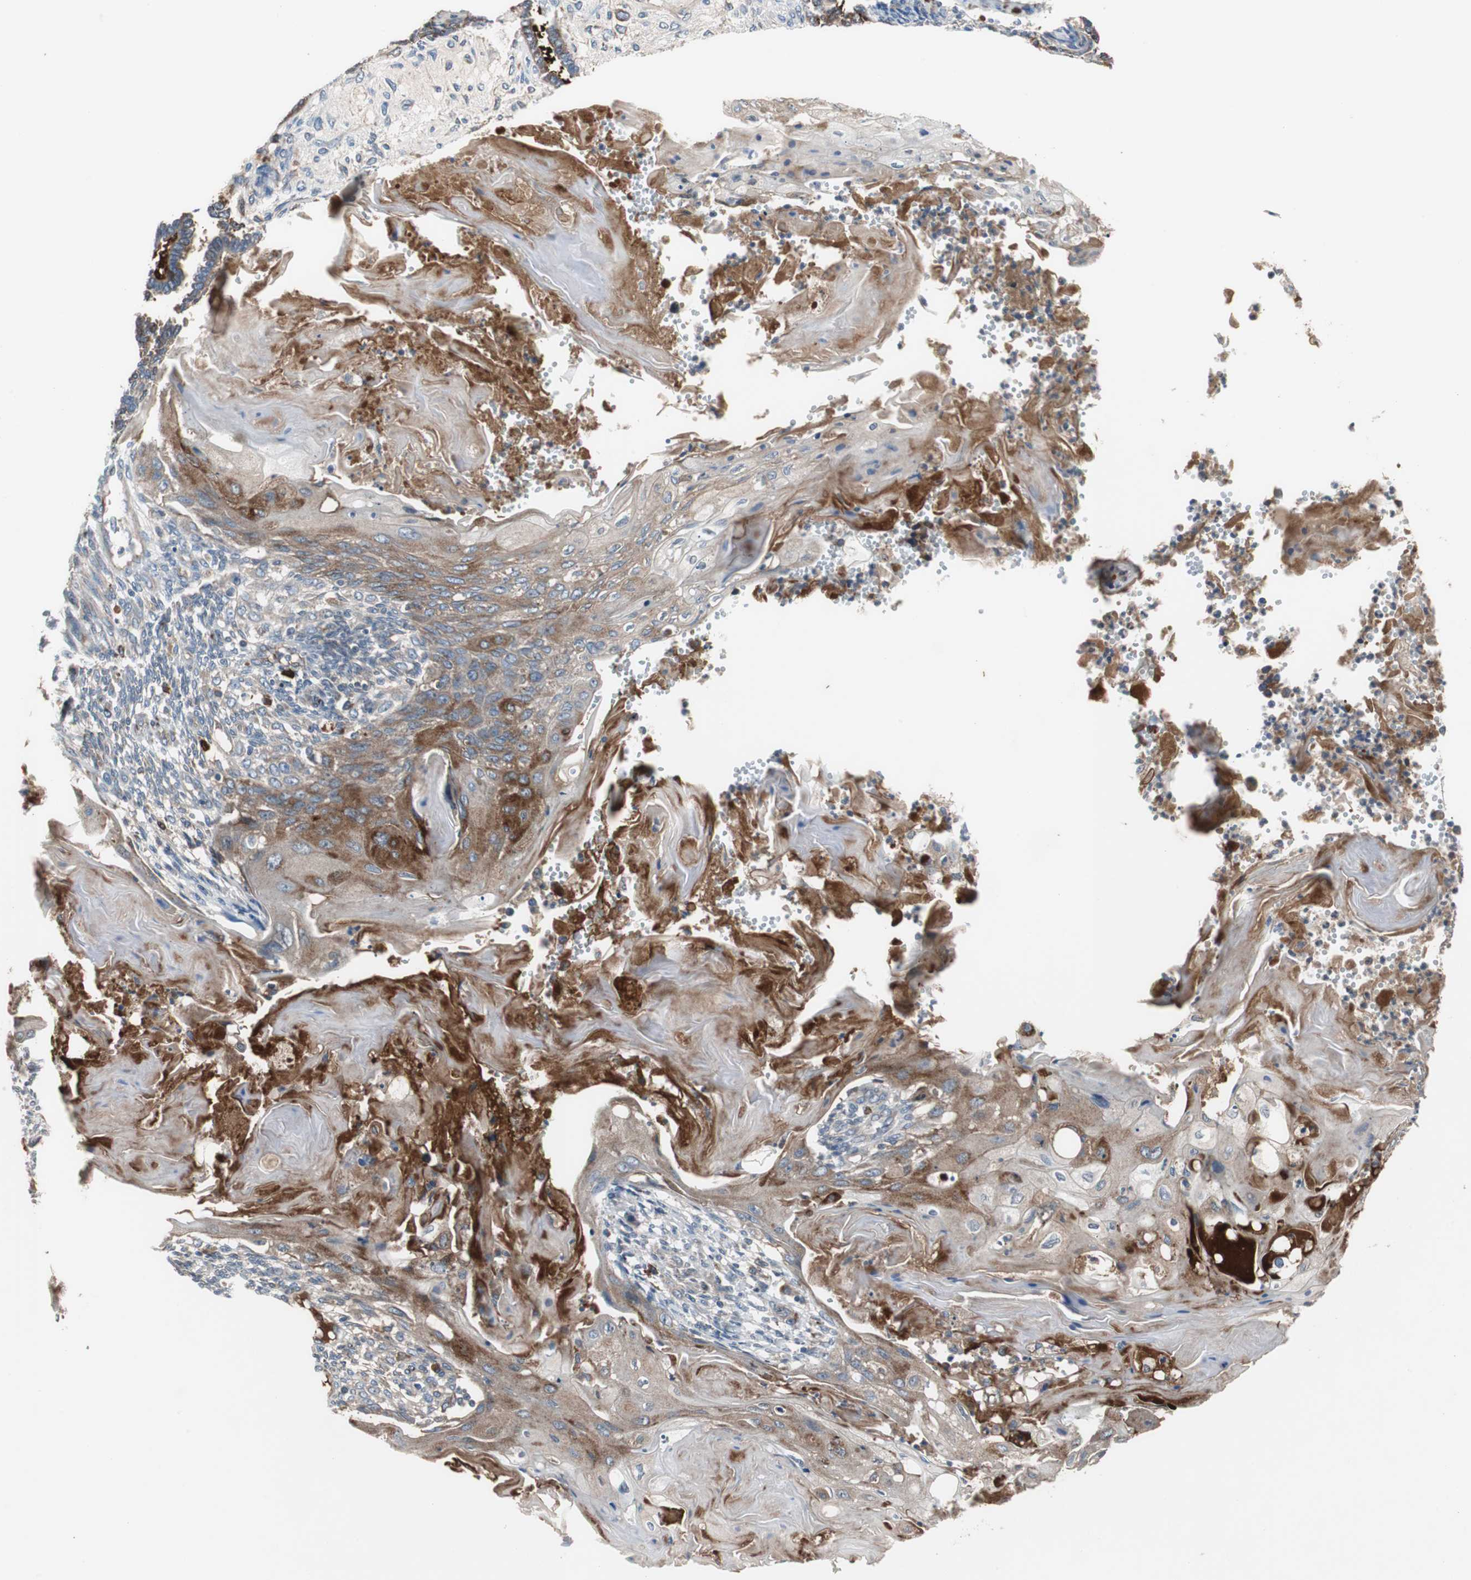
{"staining": {"intensity": "weak", "quantity": "25%-75%", "location": "cytoplasmic/membranous"}, "tissue": "endometrial cancer", "cell_type": "Tumor cells", "image_type": "cancer", "snomed": [{"axis": "morphology", "description": "Neoplasm, malignant, NOS"}, {"axis": "topography", "description": "Endometrium"}], "caption": "A brown stain labels weak cytoplasmic/membranous staining of a protein in human neoplasm (malignant) (endometrial) tumor cells.", "gene": "SORT1", "patient": {"sex": "female", "age": 74}}